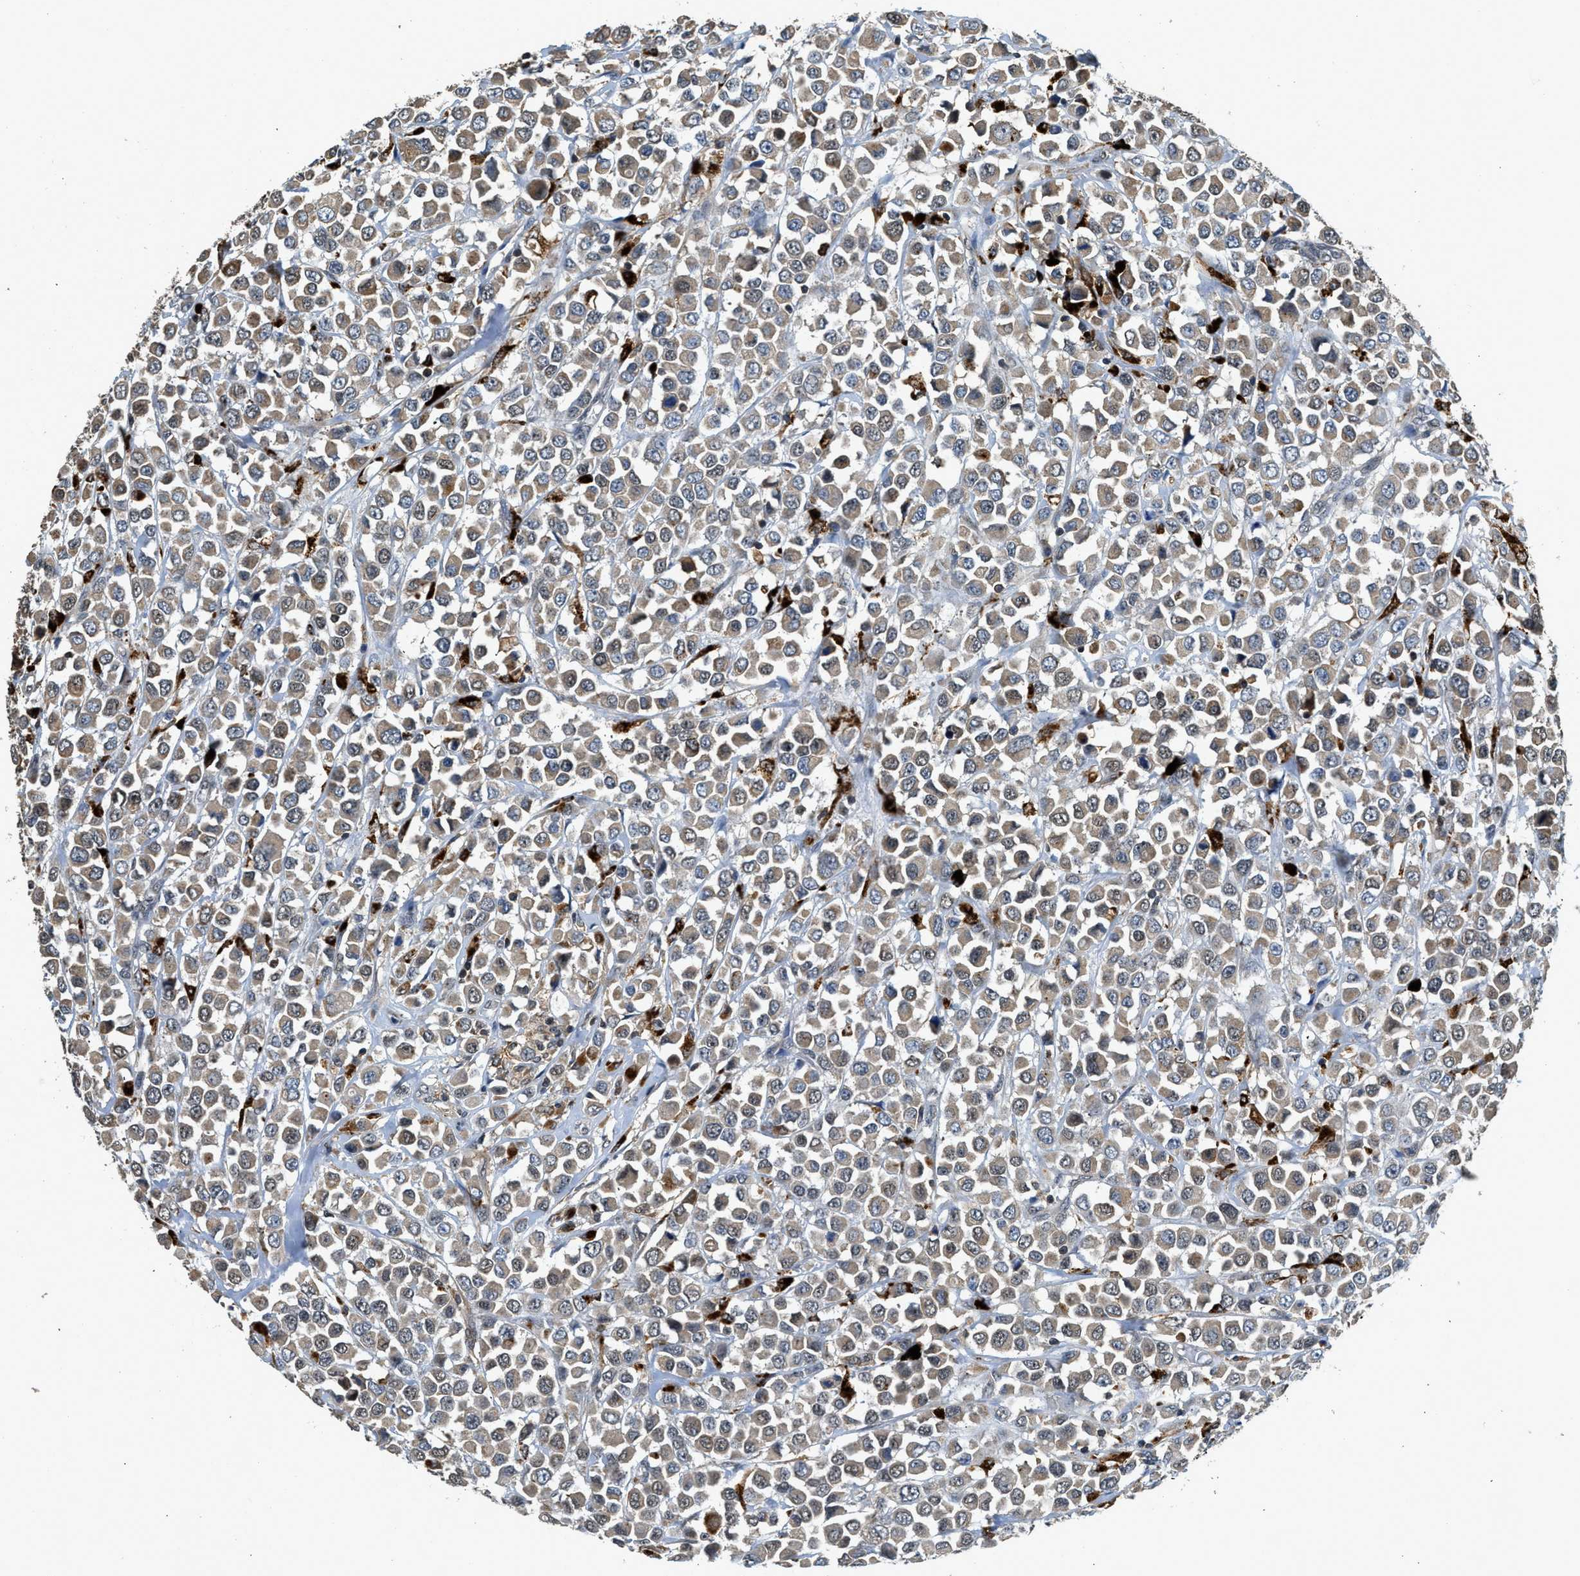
{"staining": {"intensity": "weak", "quantity": ">75%", "location": "cytoplasmic/membranous"}, "tissue": "breast cancer", "cell_type": "Tumor cells", "image_type": "cancer", "snomed": [{"axis": "morphology", "description": "Duct carcinoma"}, {"axis": "topography", "description": "Breast"}], "caption": "Weak cytoplasmic/membranous positivity is present in about >75% of tumor cells in invasive ductal carcinoma (breast). Using DAB (3,3'-diaminobenzidine) (brown) and hematoxylin (blue) stains, captured at high magnification using brightfield microscopy.", "gene": "SLC15A4", "patient": {"sex": "female", "age": 61}}